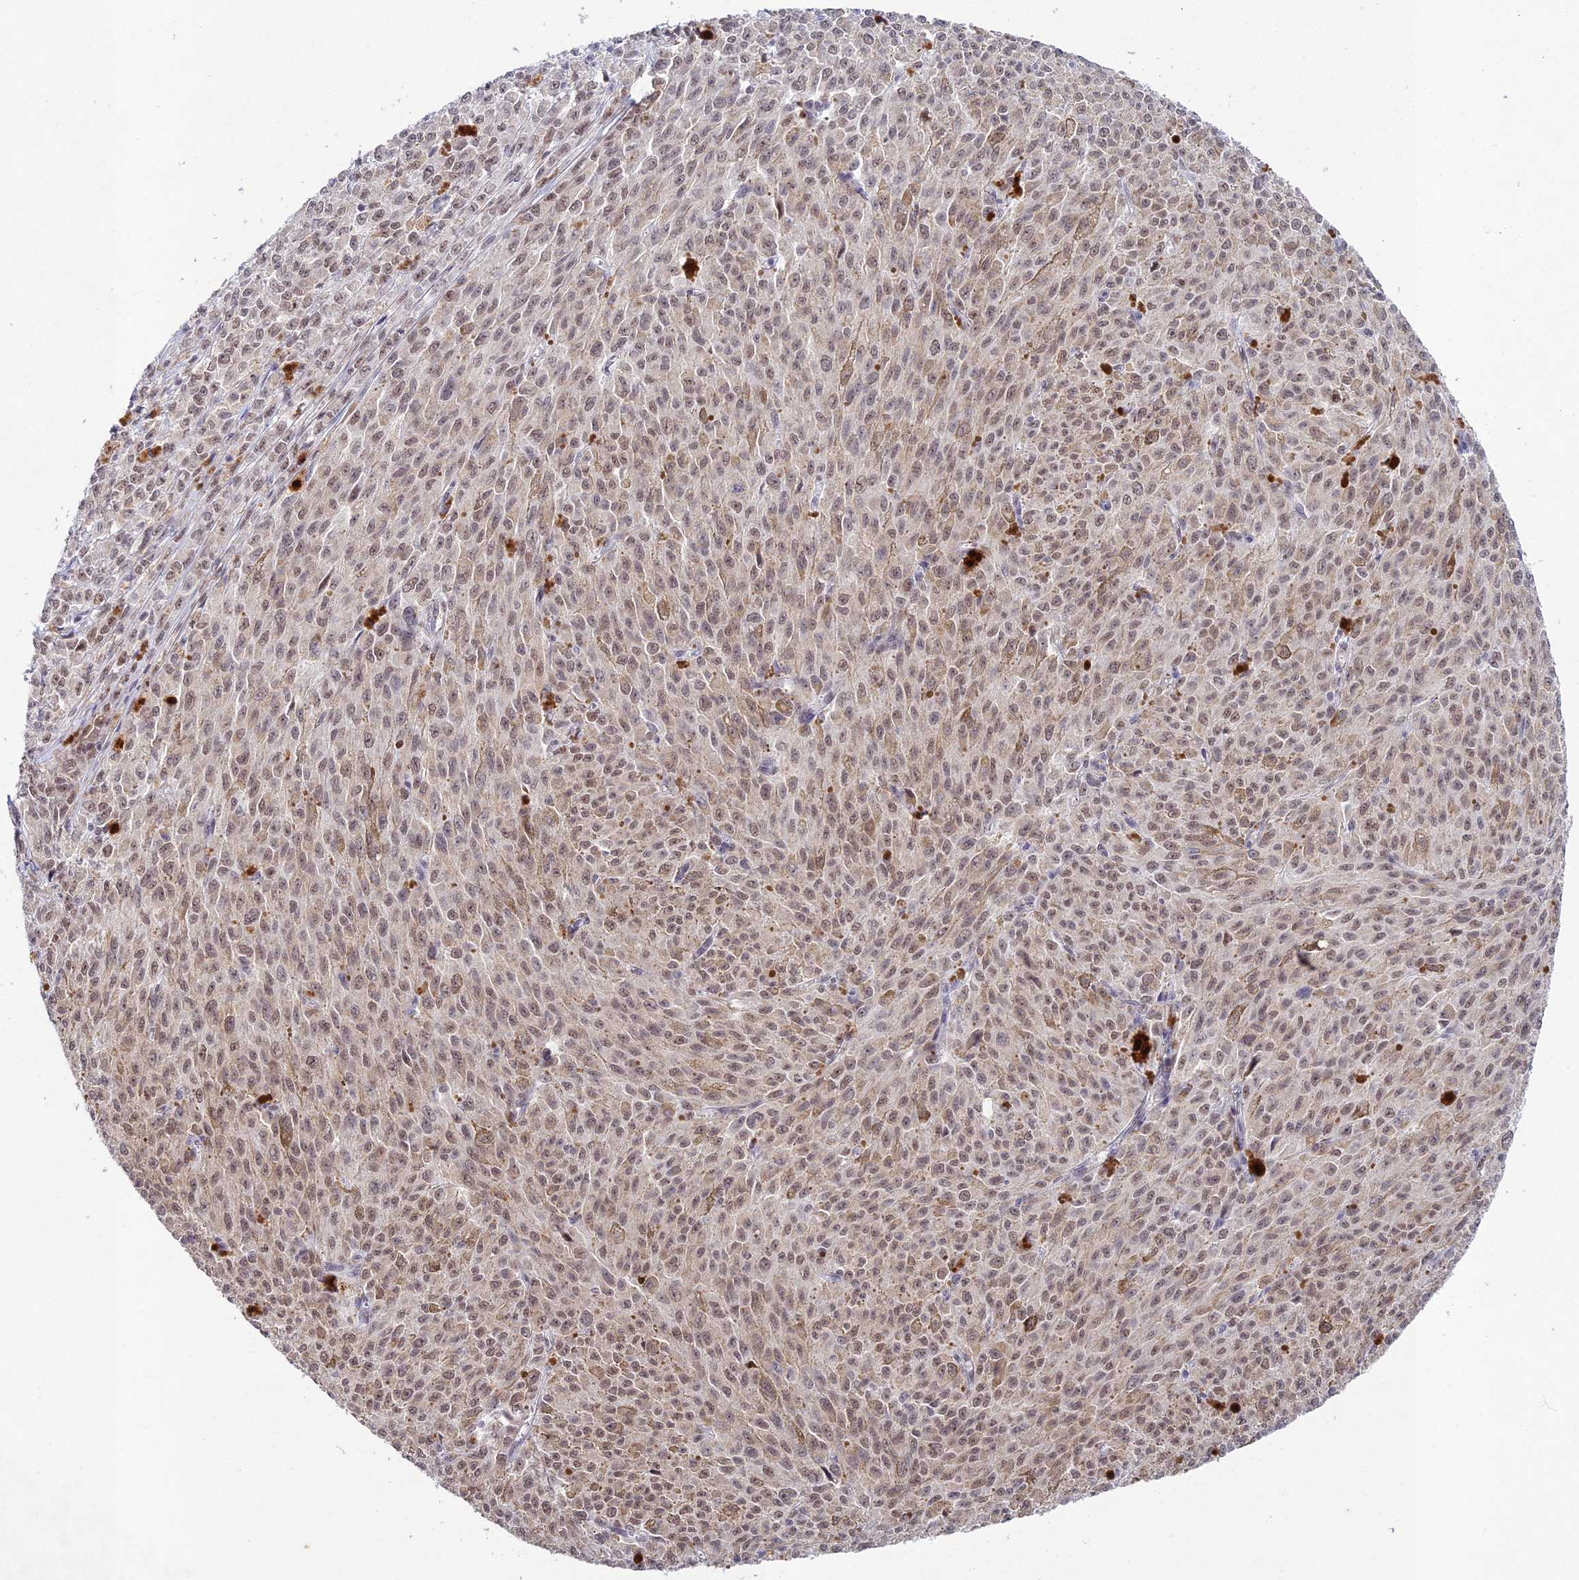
{"staining": {"intensity": "weak", "quantity": "25%-75%", "location": "cytoplasmic/membranous,nuclear"}, "tissue": "melanoma", "cell_type": "Tumor cells", "image_type": "cancer", "snomed": [{"axis": "morphology", "description": "Malignant melanoma, NOS"}, {"axis": "topography", "description": "Skin"}], "caption": "Immunohistochemical staining of human malignant melanoma shows low levels of weak cytoplasmic/membranous and nuclear expression in about 25%-75% of tumor cells. (brown staining indicates protein expression, while blue staining denotes nuclei).", "gene": "RAVER1", "patient": {"sex": "female", "age": 52}}